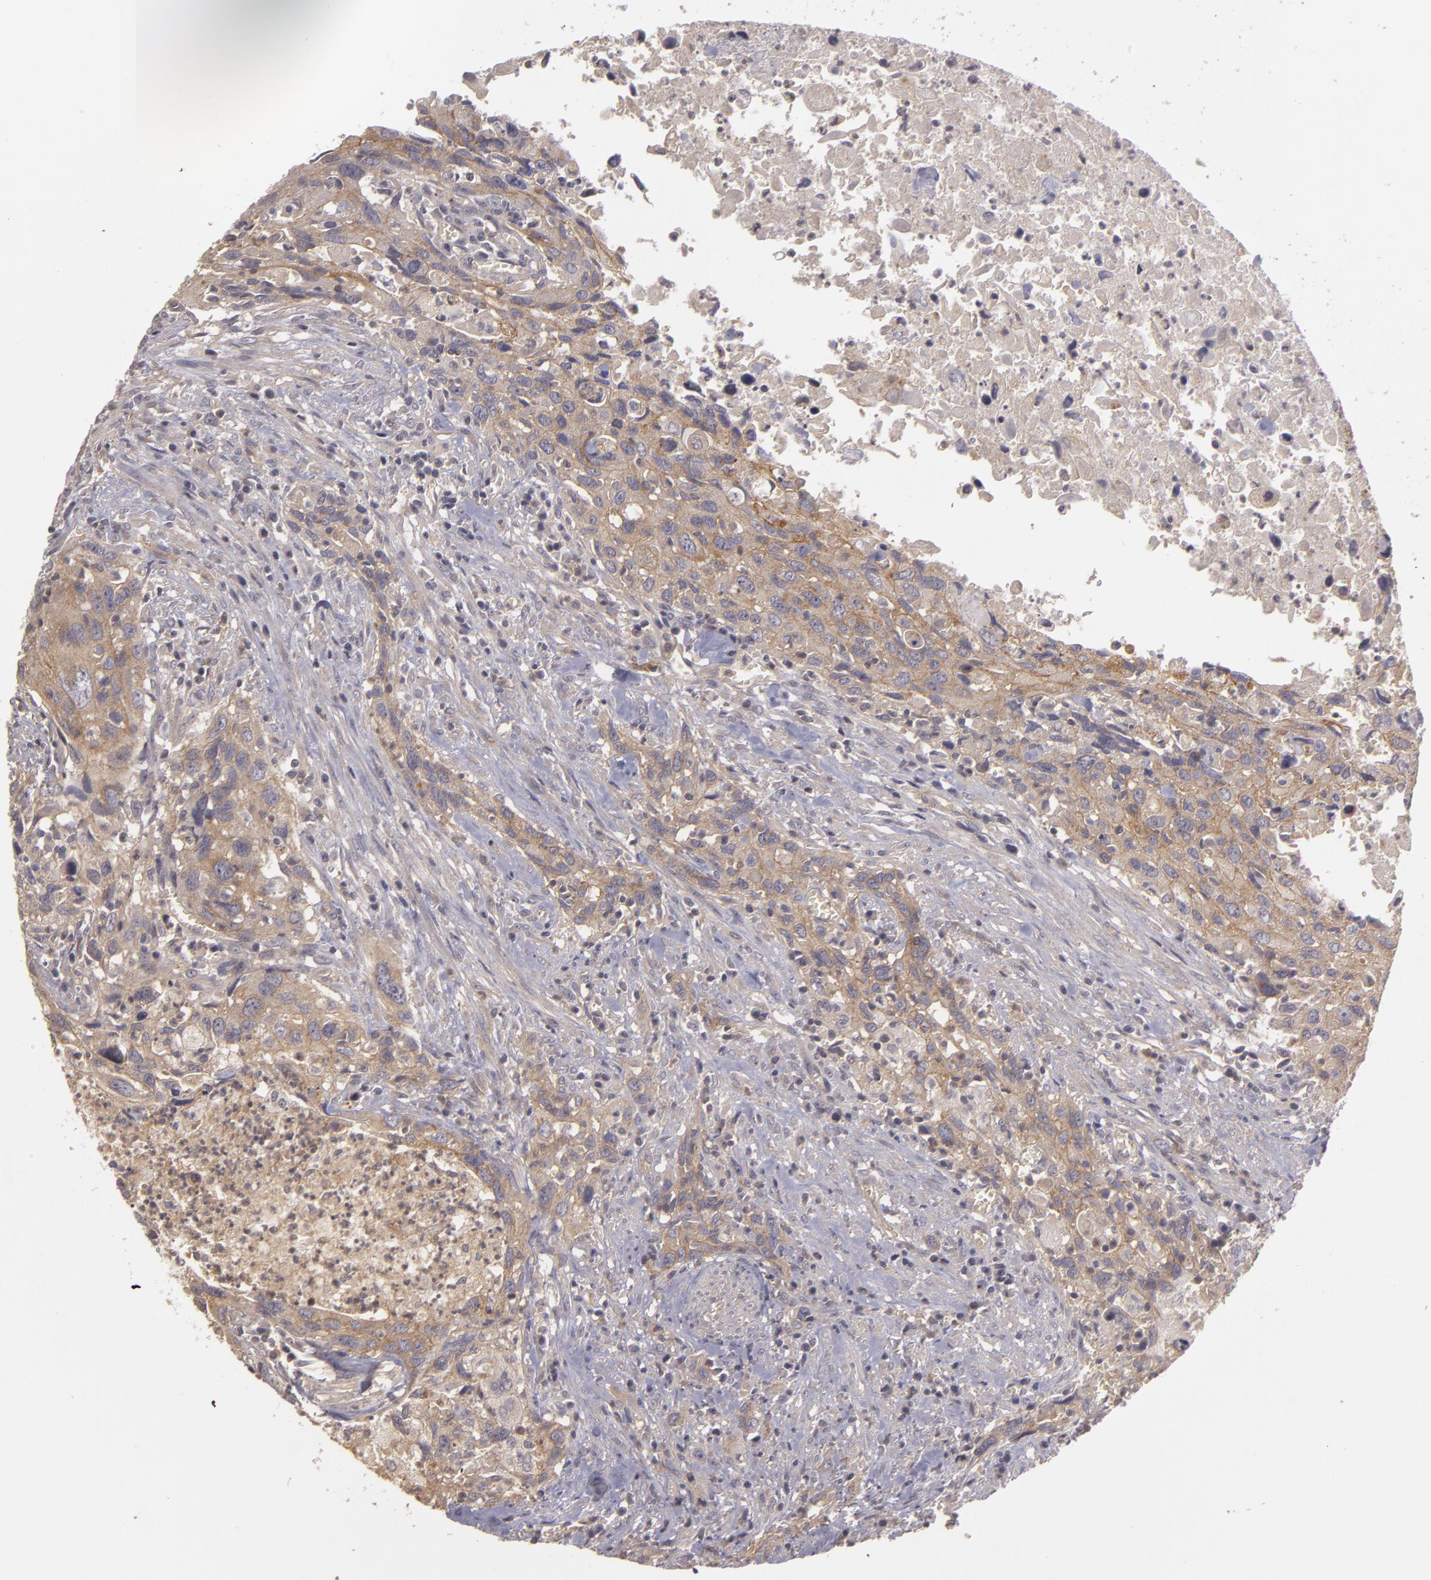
{"staining": {"intensity": "weak", "quantity": ">75%", "location": "cytoplasmic/membranous"}, "tissue": "urothelial cancer", "cell_type": "Tumor cells", "image_type": "cancer", "snomed": [{"axis": "morphology", "description": "Urothelial carcinoma, High grade"}, {"axis": "topography", "description": "Urinary bladder"}], "caption": "This micrograph reveals IHC staining of urothelial cancer, with low weak cytoplasmic/membranous staining in about >75% of tumor cells.", "gene": "HRAS", "patient": {"sex": "male", "age": 71}}